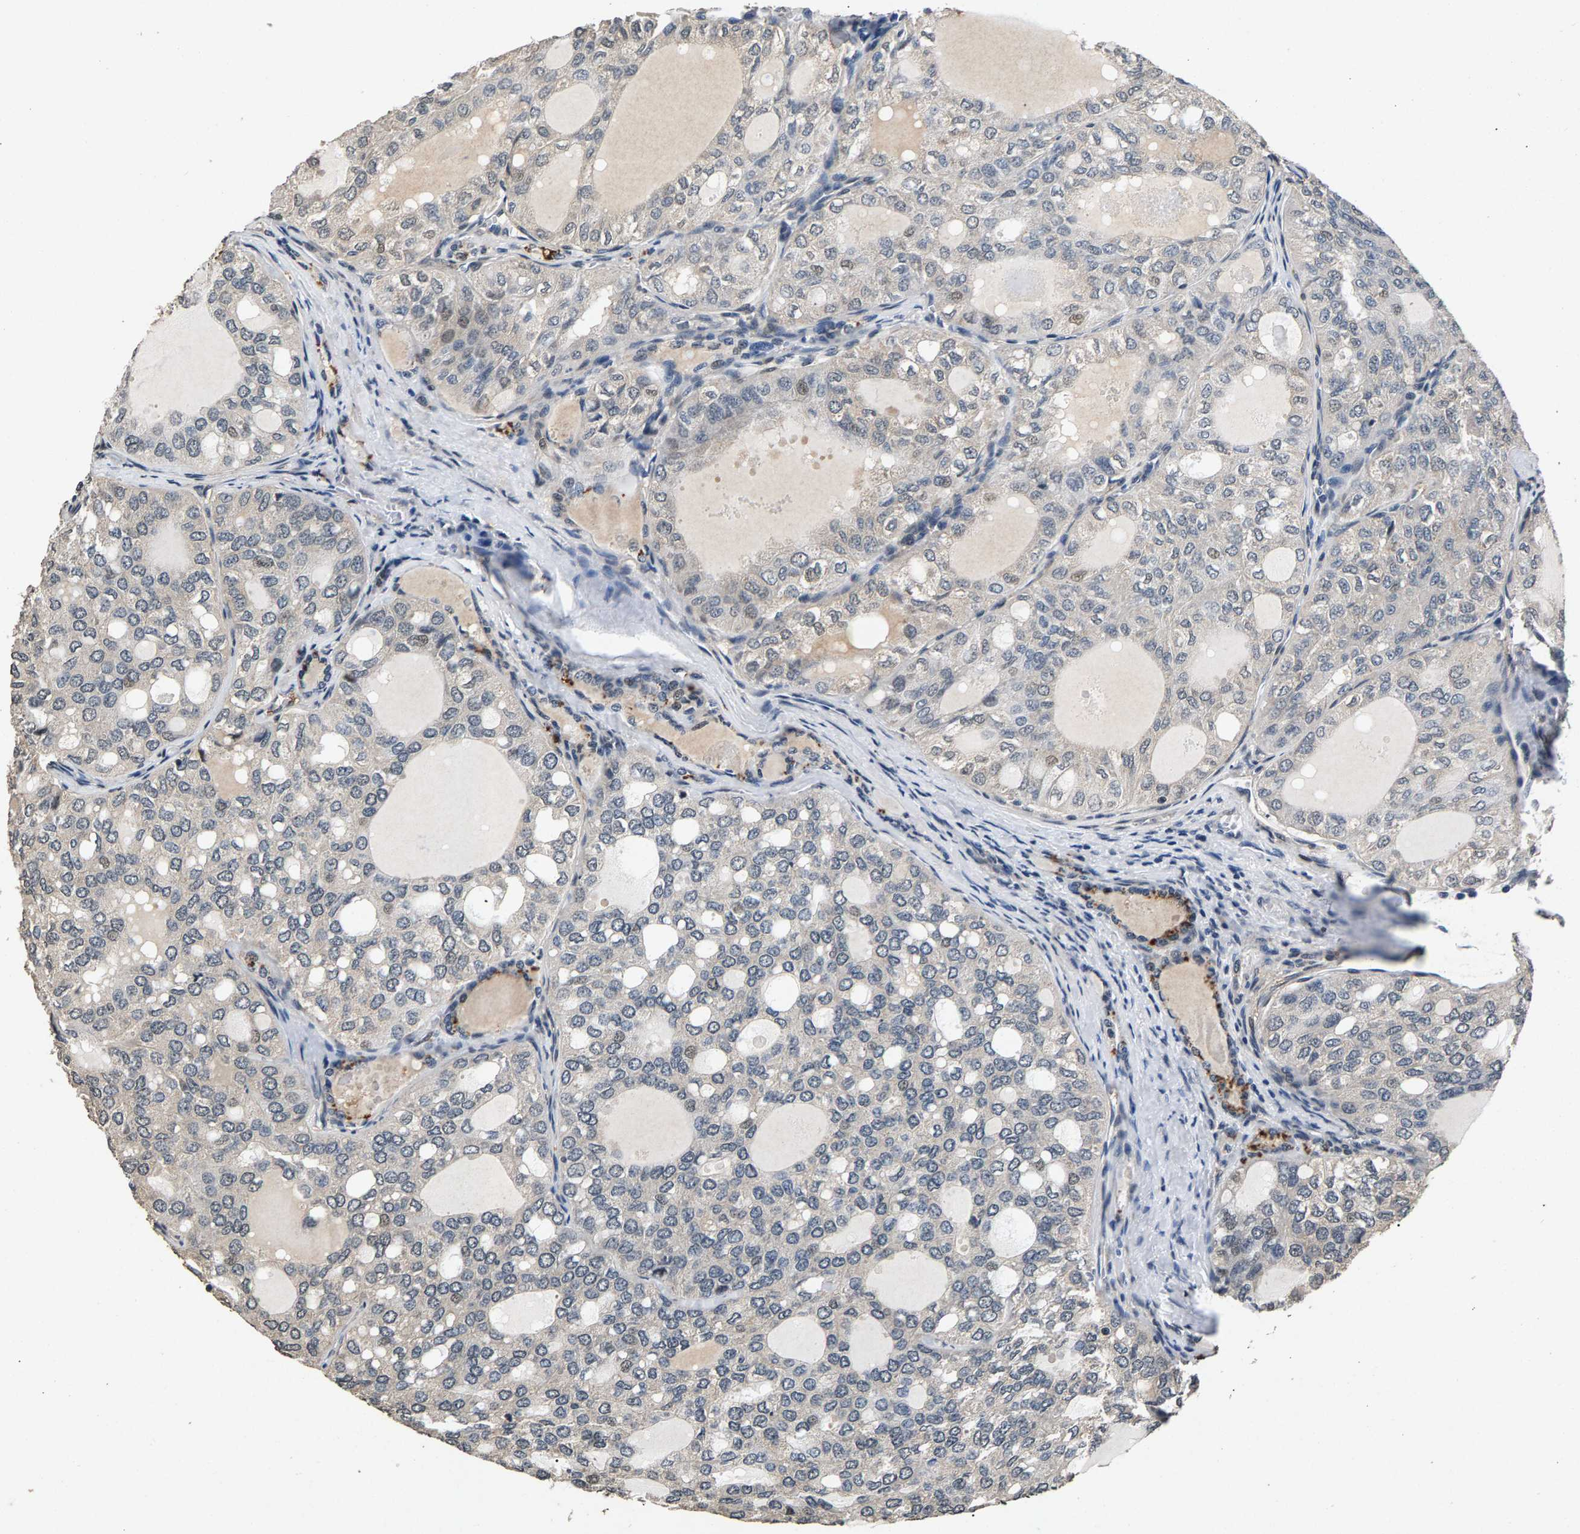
{"staining": {"intensity": "weak", "quantity": "<25%", "location": "nuclear"}, "tissue": "thyroid cancer", "cell_type": "Tumor cells", "image_type": "cancer", "snomed": [{"axis": "morphology", "description": "Follicular adenoma carcinoma, NOS"}, {"axis": "topography", "description": "Thyroid gland"}], "caption": "The histopathology image shows no staining of tumor cells in thyroid follicular adenoma carcinoma. (Immunohistochemistry, brightfield microscopy, high magnification).", "gene": "RBM33", "patient": {"sex": "male", "age": 75}}